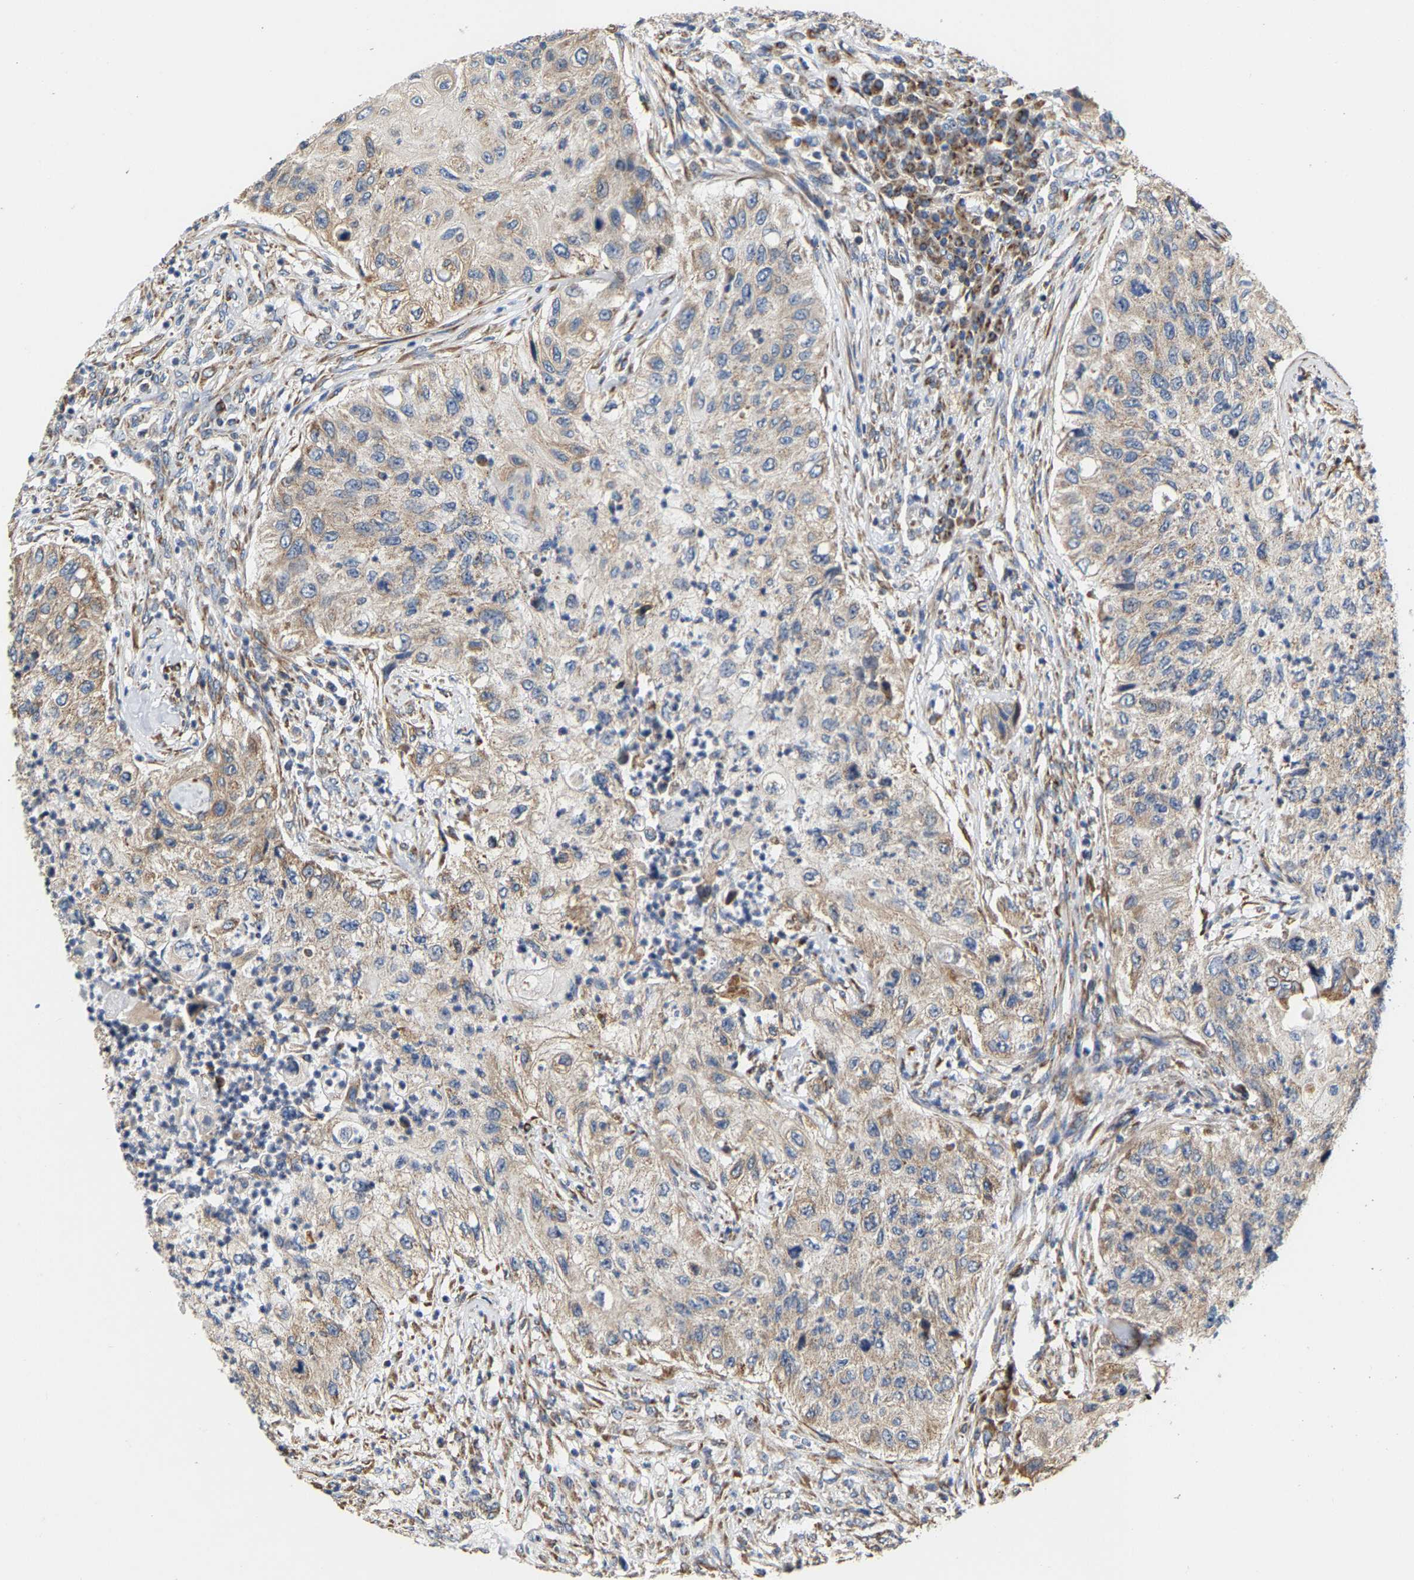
{"staining": {"intensity": "weak", "quantity": "<25%", "location": "cytoplasmic/membranous"}, "tissue": "urothelial cancer", "cell_type": "Tumor cells", "image_type": "cancer", "snomed": [{"axis": "morphology", "description": "Urothelial carcinoma, High grade"}, {"axis": "topography", "description": "Urinary bladder"}], "caption": "A high-resolution photomicrograph shows IHC staining of urothelial cancer, which reveals no significant expression in tumor cells.", "gene": "TMEM168", "patient": {"sex": "female", "age": 60}}